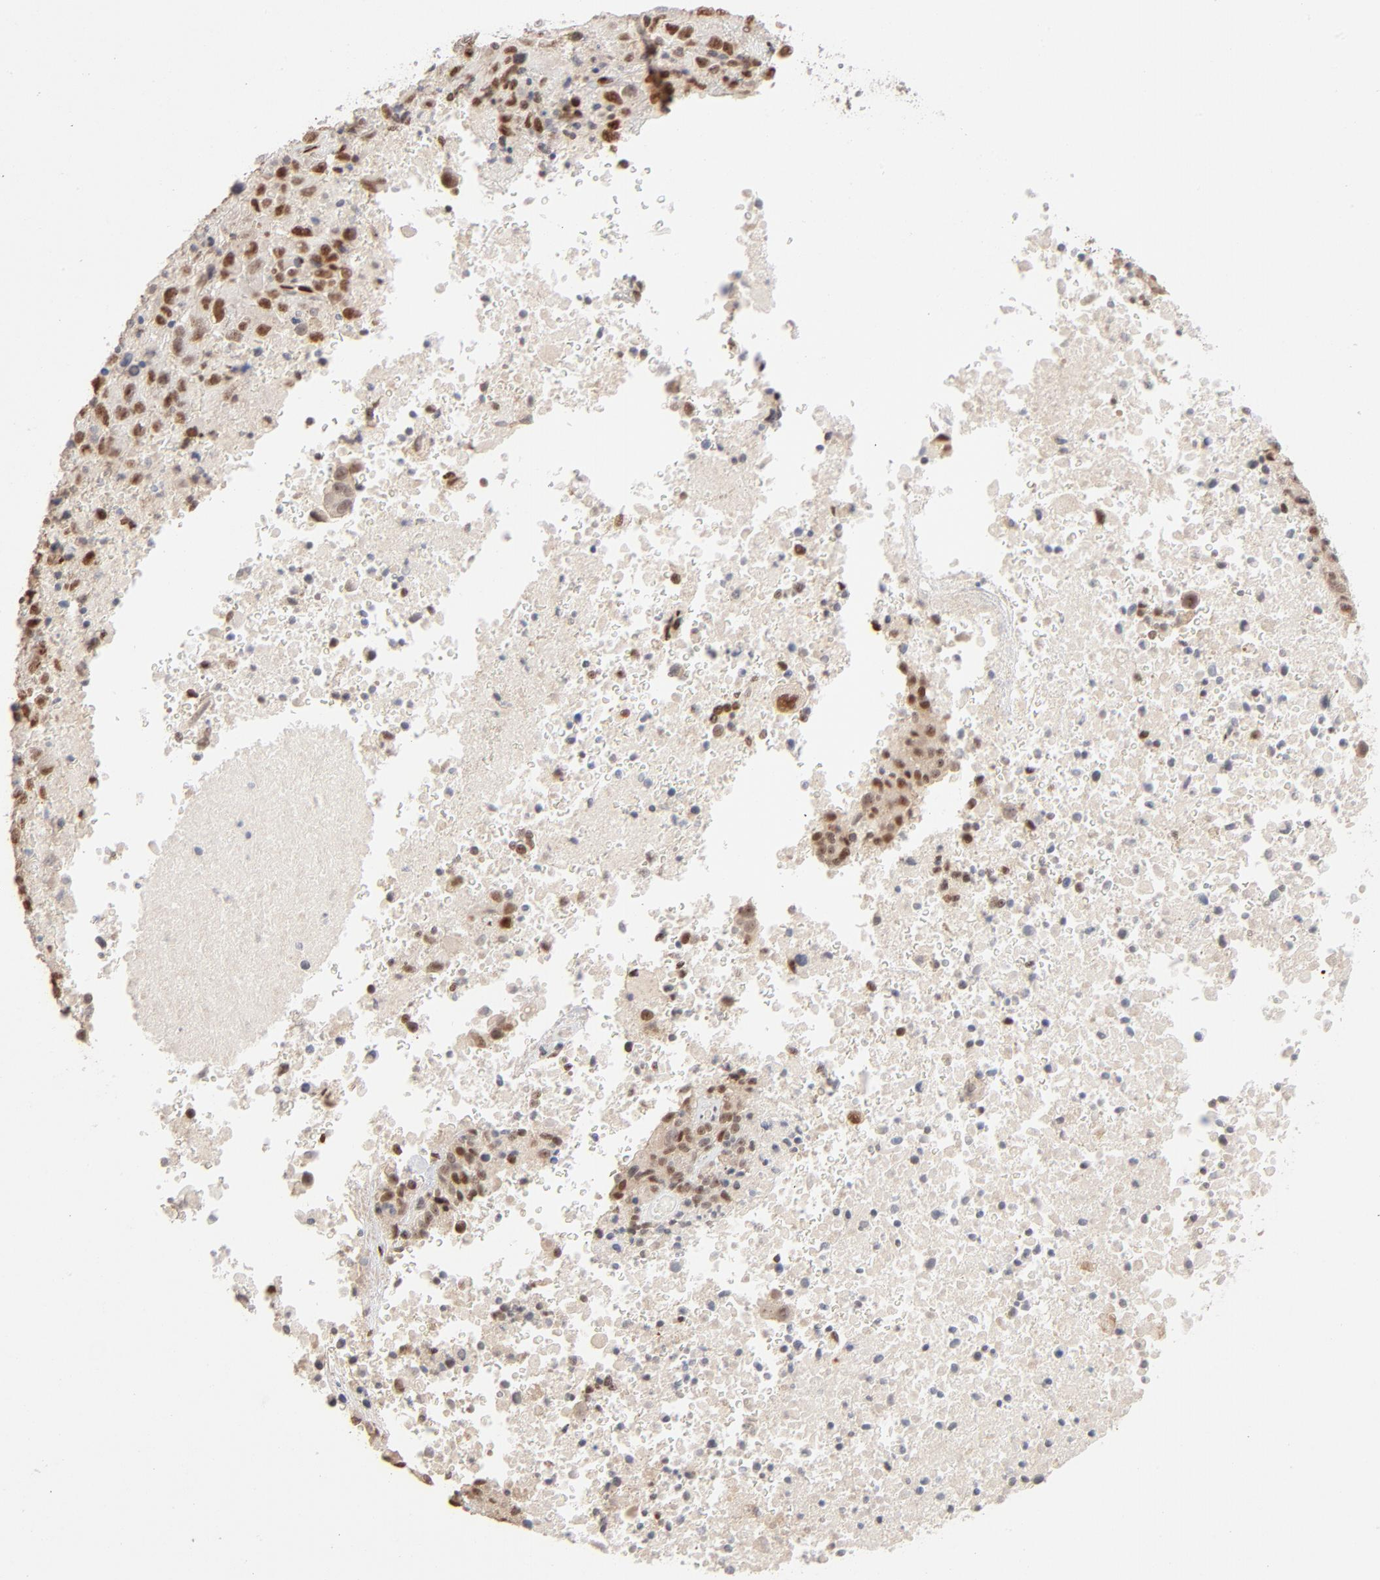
{"staining": {"intensity": "moderate", "quantity": "25%-75%", "location": "nuclear"}, "tissue": "melanoma", "cell_type": "Tumor cells", "image_type": "cancer", "snomed": [{"axis": "morphology", "description": "Malignant melanoma, Metastatic site"}, {"axis": "topography", "description": "Cerebral cortex"}], "caption": "The histopathology image shows a brown stain indicating the presence of a protein in the nuclear of tumor cells in malignant melanoma (metastatic site).", "gene": "NFIB", "patient": {"sex": "female", "age": 52}}